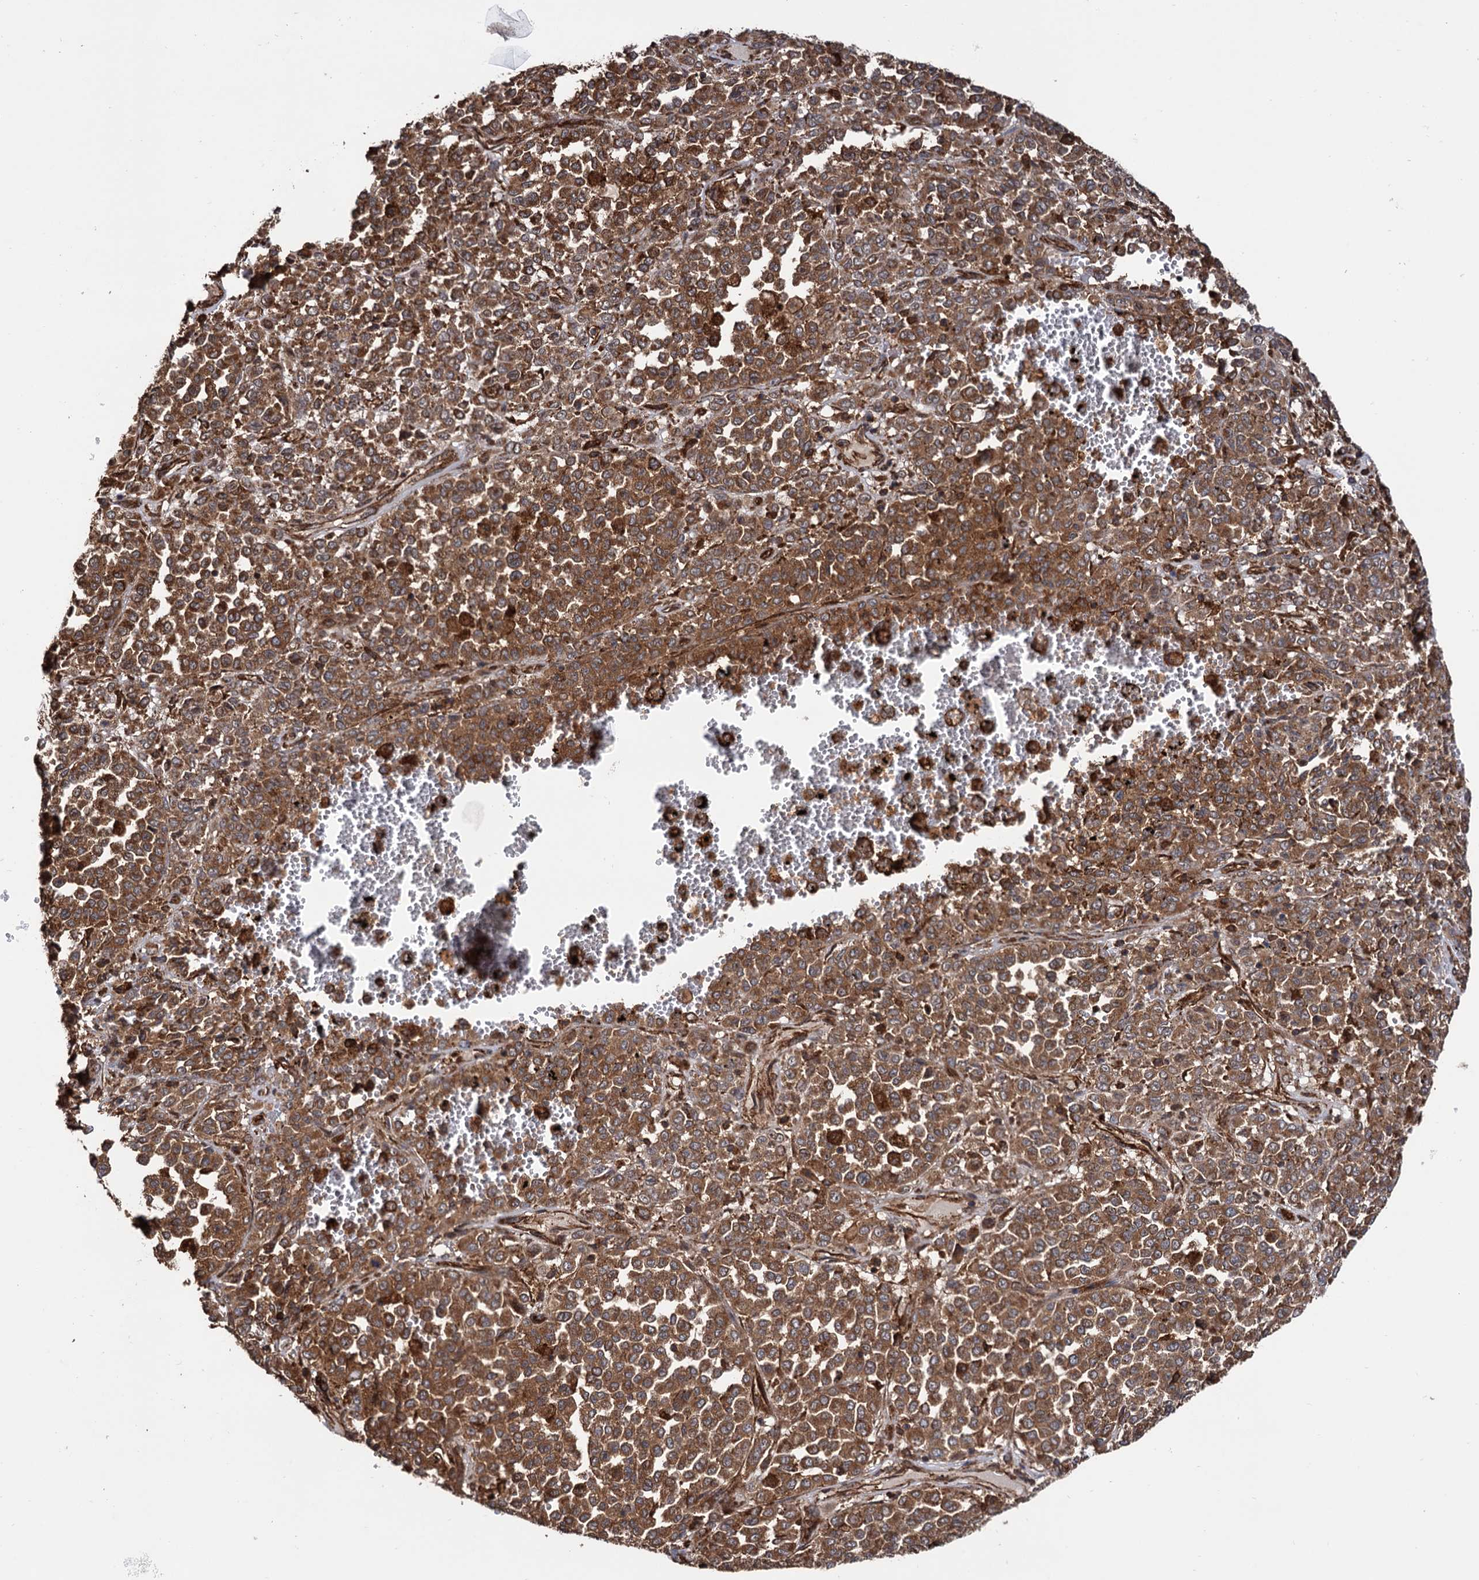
{"staining": {"intensity": "moderate", "quantity": ">75%", "location": "cytoplasmic/membranous"}, "tissue": "melanoma", "cell_type": "Tumor cells", "image_type": "cancer", "snomed": [{"axis": "morphology", "description": "Malignant melanoma, Metastatic site"}, {"axis": "topography", "description": "Pancreas"}], "caption": "Immunohistochemical staining of human malignant melanoma (metastatic site) demonstrates moderate cytoplasmic/membranous protein positivity in approximately >75% of tumor cells.", "gene": "ATP8B4", "patient": {"sex": "female", "age": 30}}